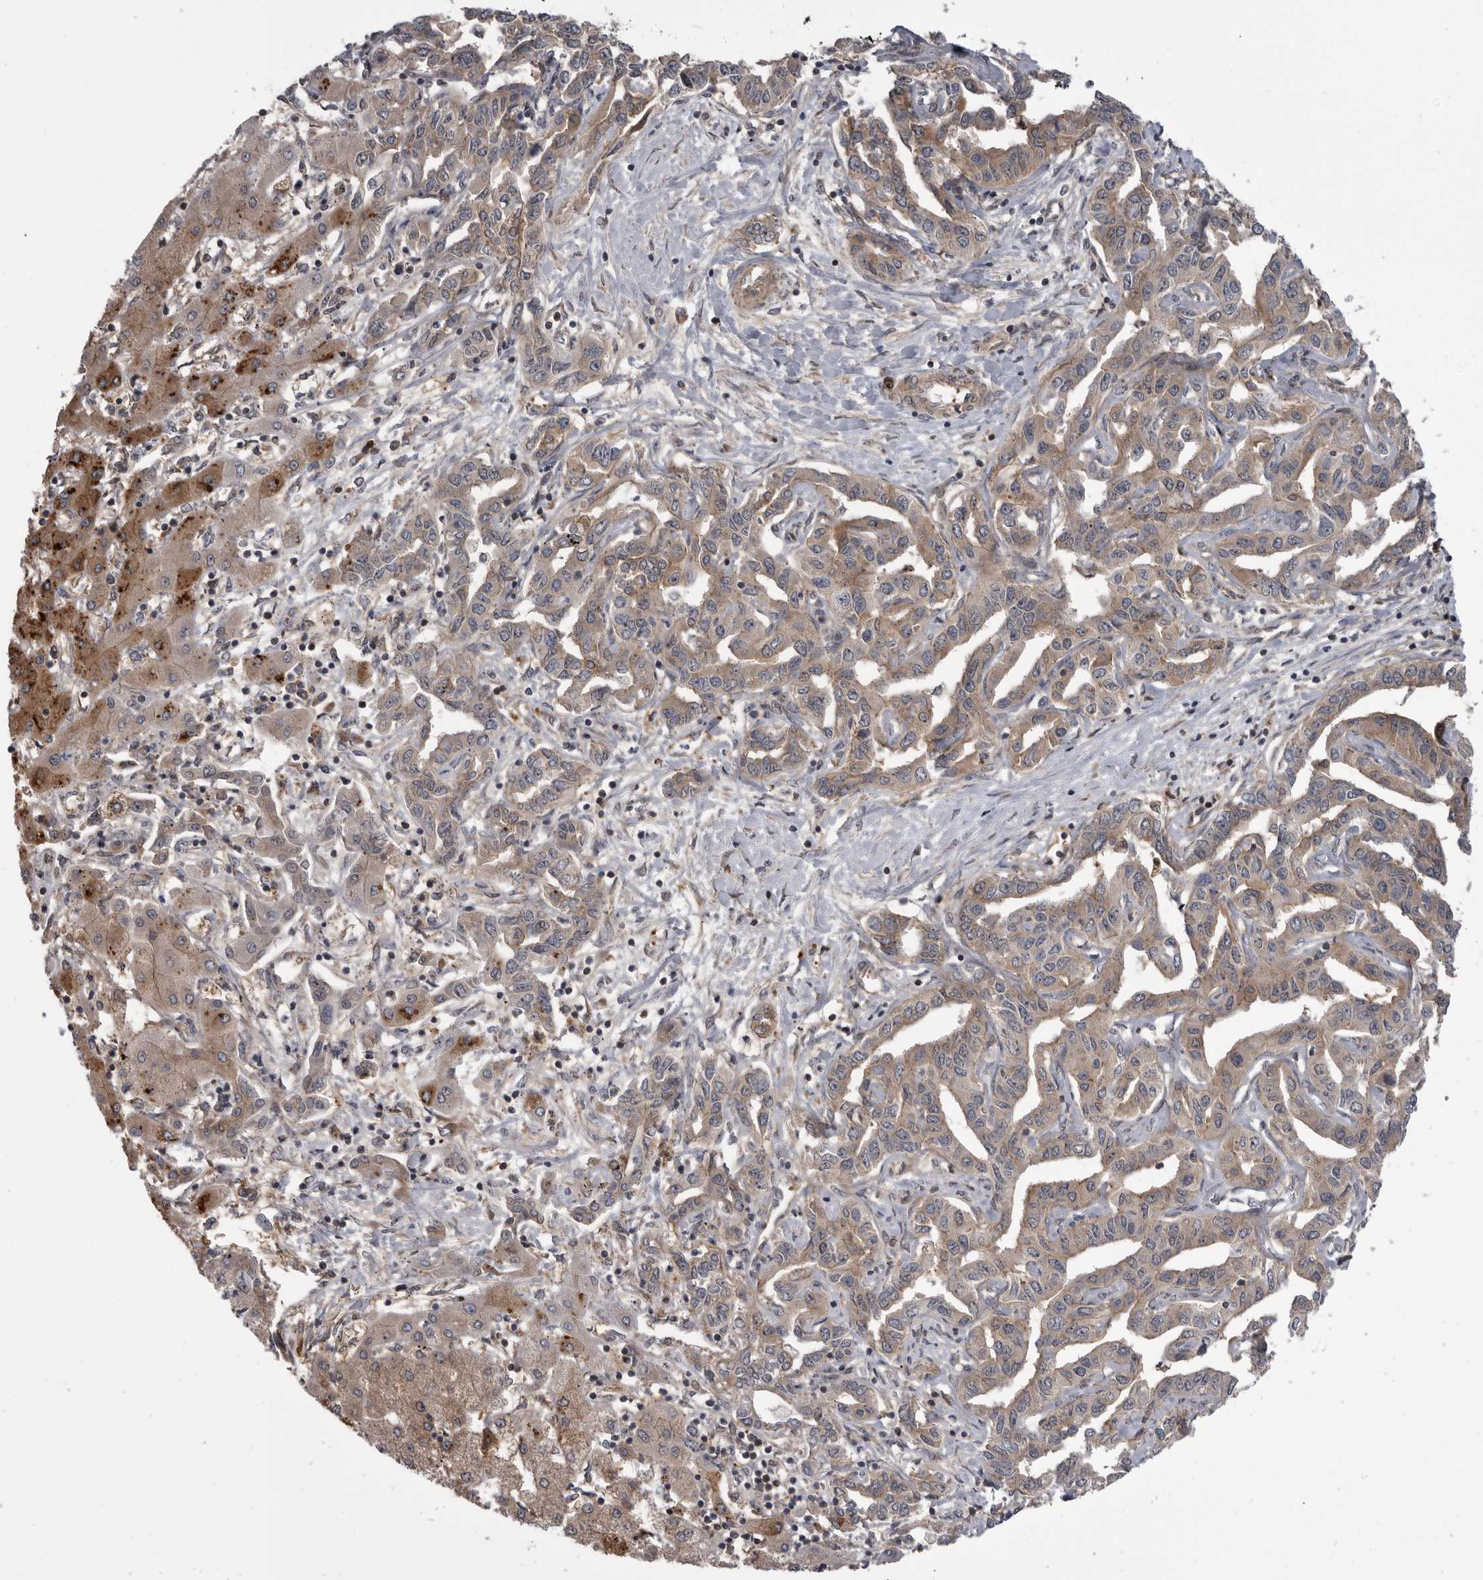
{"staining": {"intensity": "moderate", "quantity": ">75%", "location": "cytoplasmic/membranous"}, "tissue": "liver cancer", "cell_type": "Tumor cells", "image_type": "cancer", "snomed": [{"axis": "morphology", "description": "Cholangiocarcinoma"}, {"axis": "topography", "description": "Liver"}], "caption": "Liver cancer (cholangiocarcinoma) stained with a brown dye exhibits moderate cytoplasmic/membranous positive expression in approximately >75% of tumor cells.", "gene": "RAB3GAP2", "patient": {"sex": "male", "age": 59}}